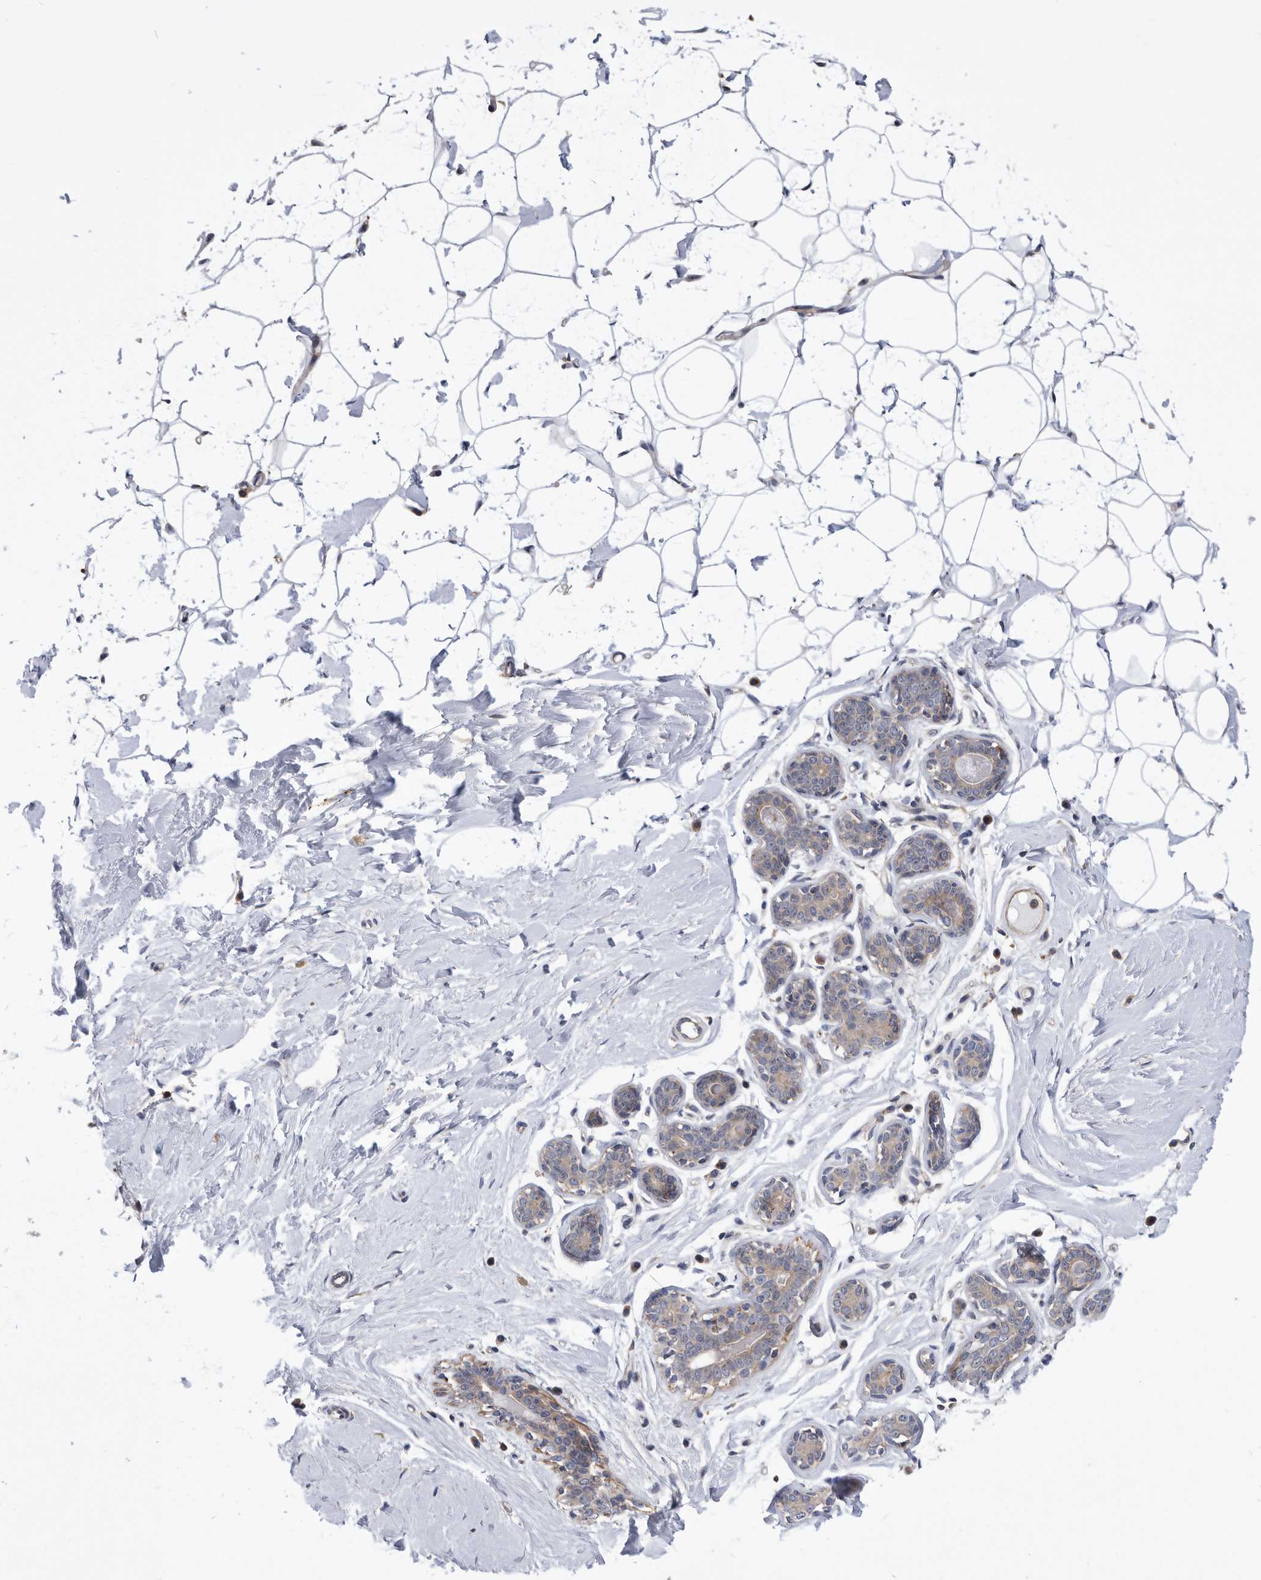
{"staining": {"intensity": "negative", "quantity": "none", "location": "none"}, "tissue": "adipose tissue", "cell_type": "Adipocytes", "image_type": "normal", "snomed": [{"axis": "morphology", "description": "Normal tissue, NOS"}, {"axis": "topography", "description": "Breast"}], "caption": "IHC of normal adipose tissue demonstrates no positivity in adipocytes. Nuclei are stained in blue.", "gene": "BAIAP3", "patient": {"sex": "female", "age": 23}}